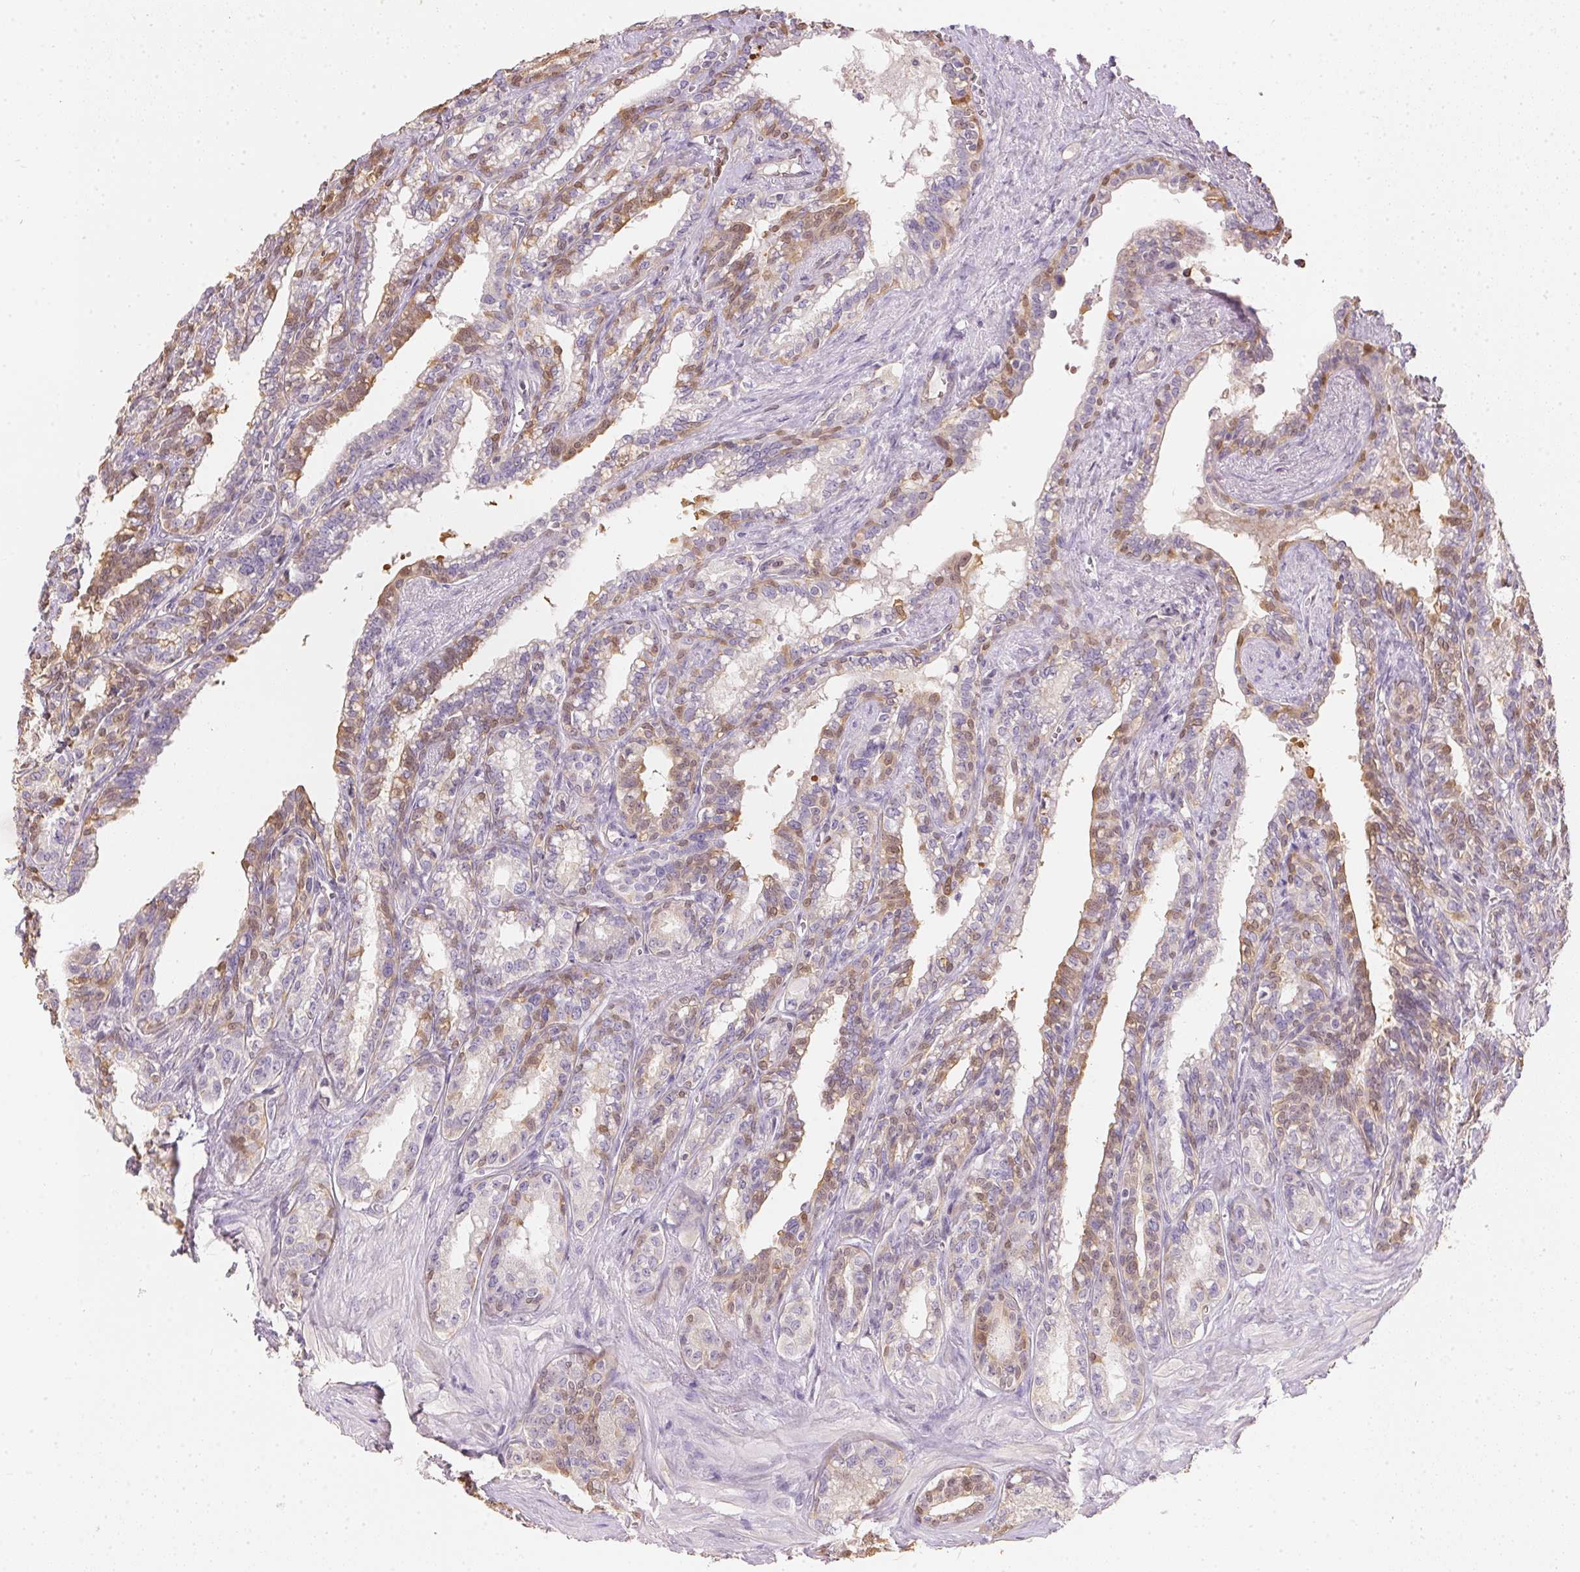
{"staining": {"intensity": "weak", "quantity": "25%-75%", "location": "cytoplasmic/membranous,nuclear"}, "tissue": "seminal vesicle", "cell_type": "Glandular cells", "image_type": "normal", "snomed": [{"axis": "morphology", "description": "Normal tissue, NOS"}, {"axis": "morphology", "description": "Urothelial carcinoma, NOS"}, {"axis": "topography", "description": "Urinary bladder"}, {"axis": "topography", "description": "Seminal veicle"}], "caption": "A high-resolution histopathology image shows IHC staining of unremarkable seminal vesicle, which displays weak cytoplasmic/membranous,nuclear positivity in about 25%-75% of glandular cells. Immunohistochemistry stains the protein in brown and the nuclei are stained blue.", "gene": "S100A3", "patient": {"sex": "male", "age": 76}}